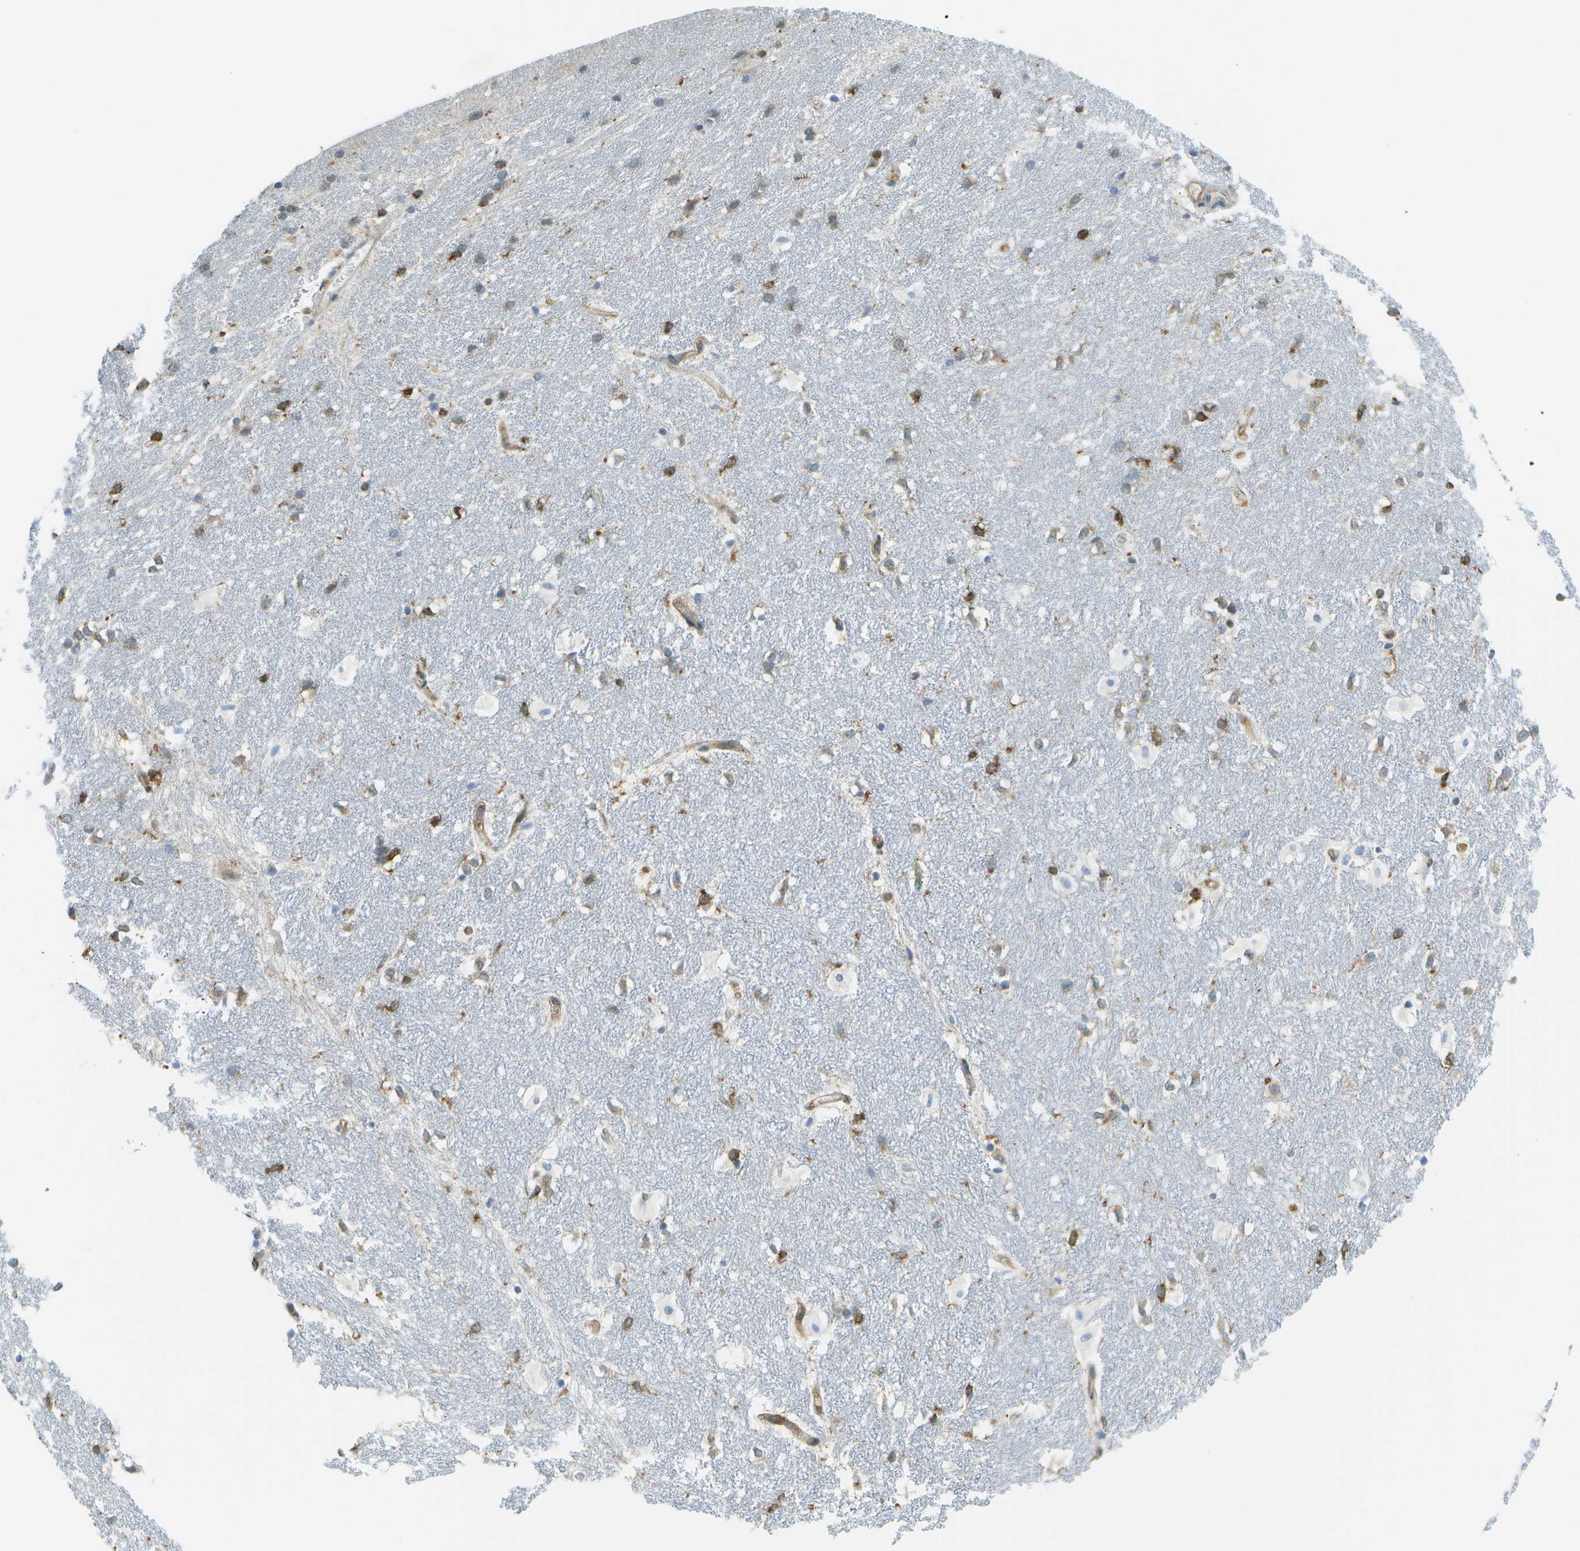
{"staining": {"intensity": "moderate", "quantity": "<25%", "location": "cytoplasmic/membranous"}, "tissue": "hippocampus", "cell_type": "Glial cells", "image_type": "normal", "snomed": [{"axis": "morphology", "description": "Normal tissue, NOS"}, {"axis": "topography", "description": "Hippocampus"}], "caption": "Moderate cytoplasmic/membranous expression for a protein is identified in approximately <25% of glial cells of unremarkable hippocampus using immunohistochemistry.", "gene": "TMTC1", "patient": {"sex": "female", "age": 19}}